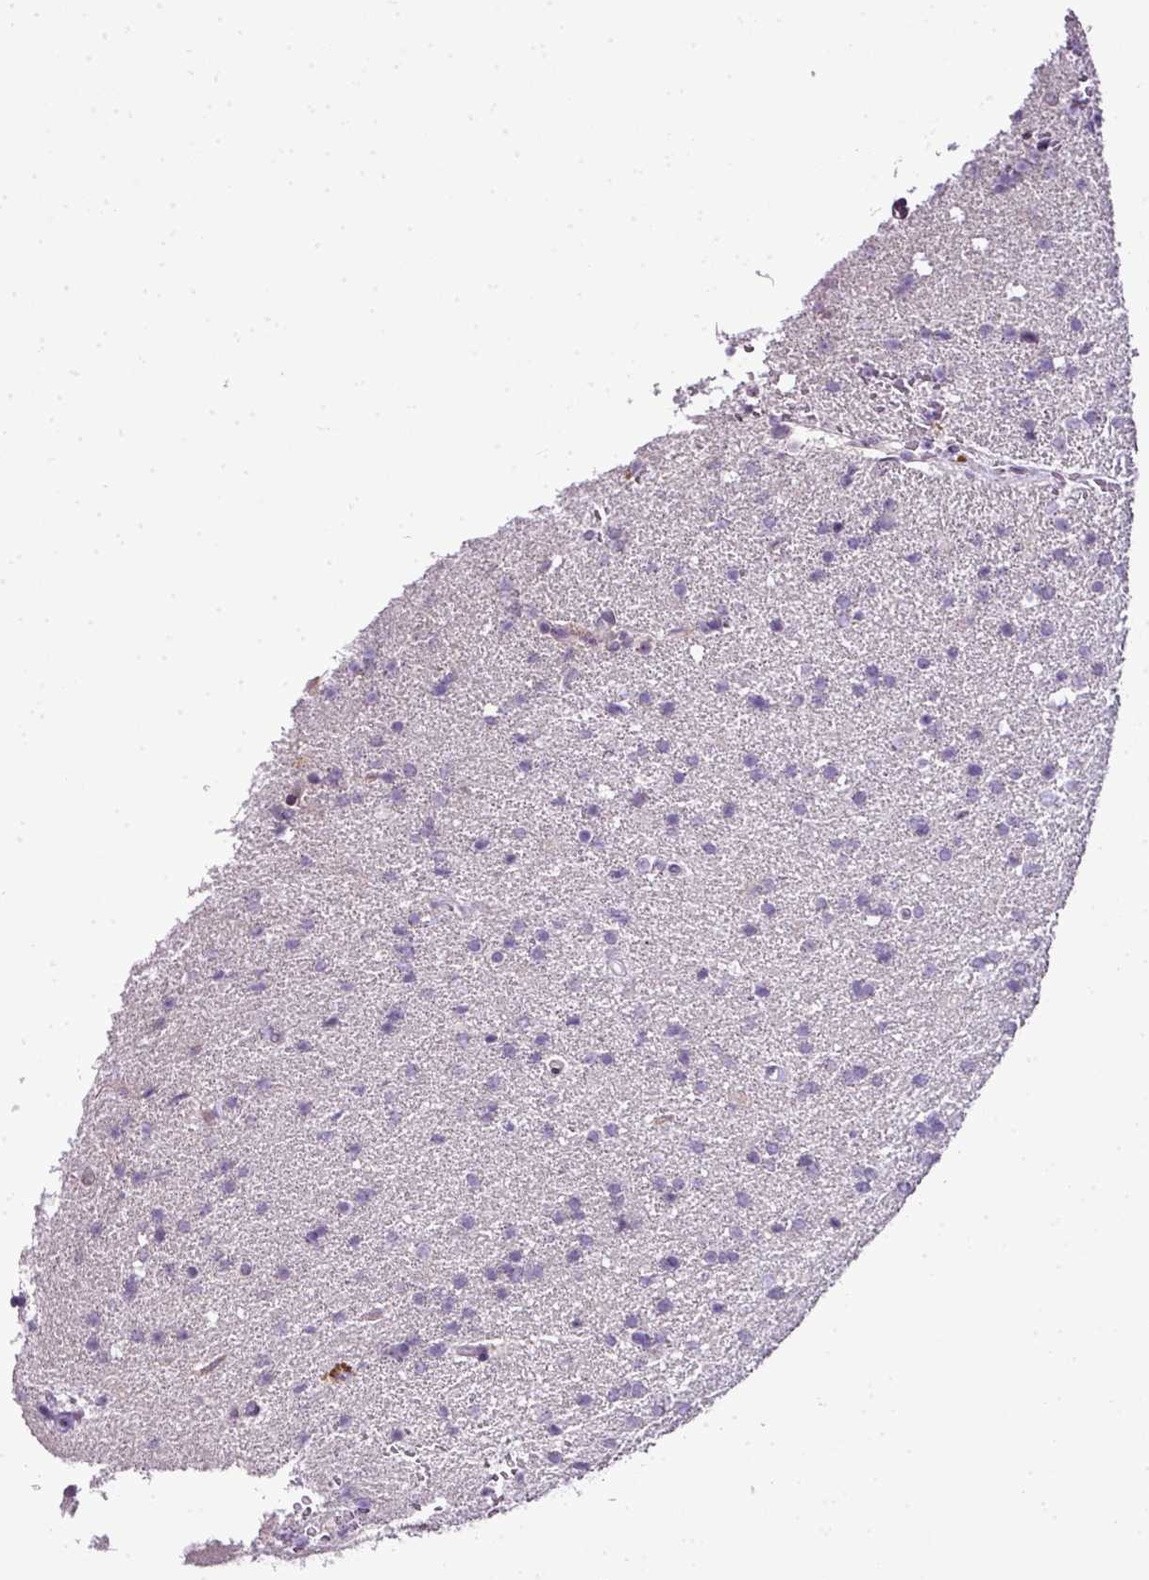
{"staining": {"intensity": "negative", "quantity": "none", "location": "none"}, "tissue": "glioma", "cell_type": "Tumor cells", "image_type": "cancer", "snomed": [{"axis": "morphology", "description": "Glioma, malignant, High grade"}, {"axis": "topography", "description": "Brain"}], "caption": "Tumor cells are negative for brown protein staining in malignant glioma (high-grade). (DAB IHC with hematoxylin counter stain).", "gene": "TEX30", "patient": {"sex": "male", "age": 72}}